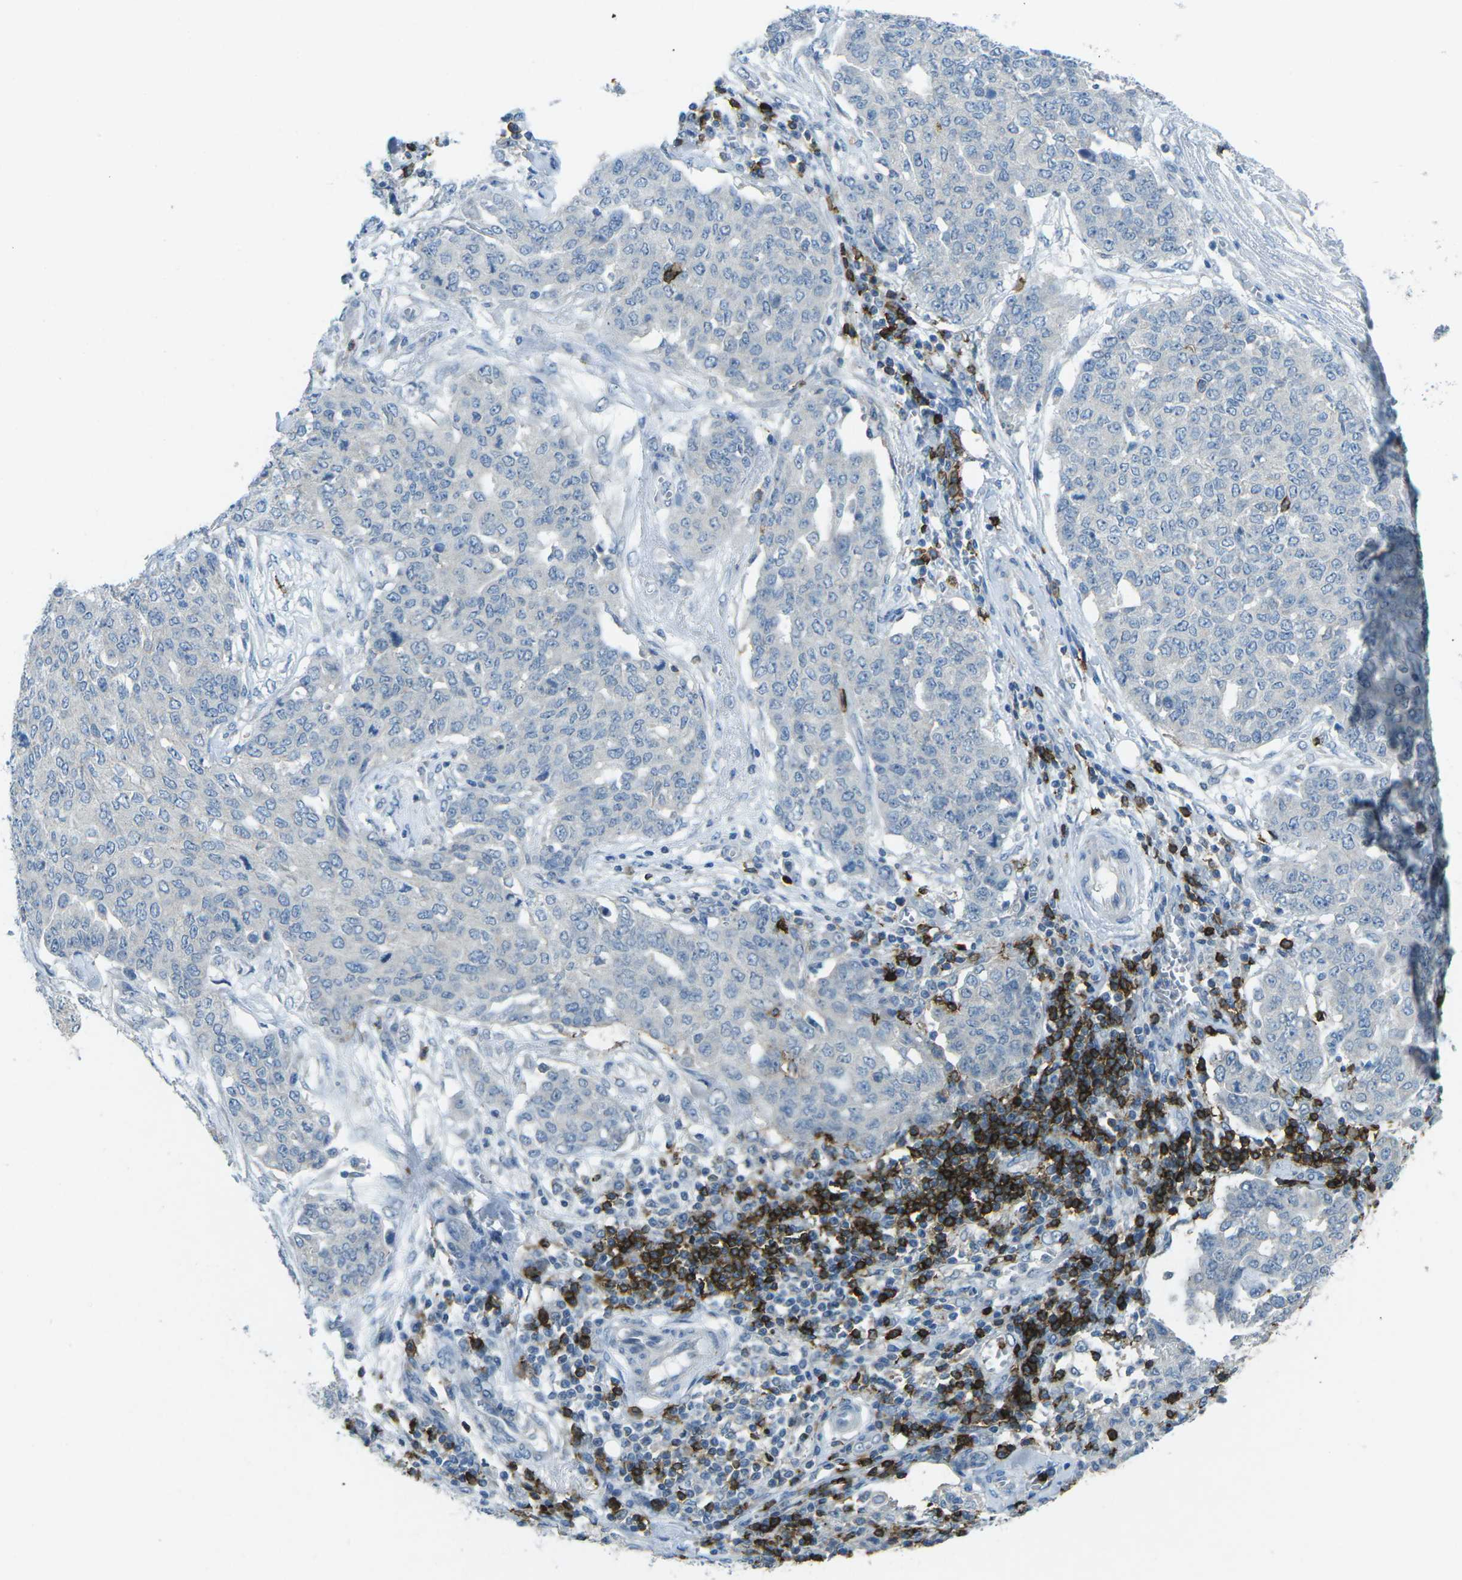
{"staining": {"intensity": "negative", "quantity": "none", "location": "none"}, "tissue": "ovarian cancer", "cell_type": "Tumor cells", "image_type": "cancer", "snomed": [{"axis": "morphology", "description": "Cystadenocarcinoma, serous, NOS"}, {"axis": "topography", "description": "Soft tissue"}, {"axis": "topography", "description": "Ovary"}], "caption": "DAB immunohistochemical staining of serous cystadenocarcinoma (ovarian) displays no significant staining in tumor cells.", "gene": "CD19", "patient": {"sex": "female", "age": 57}}